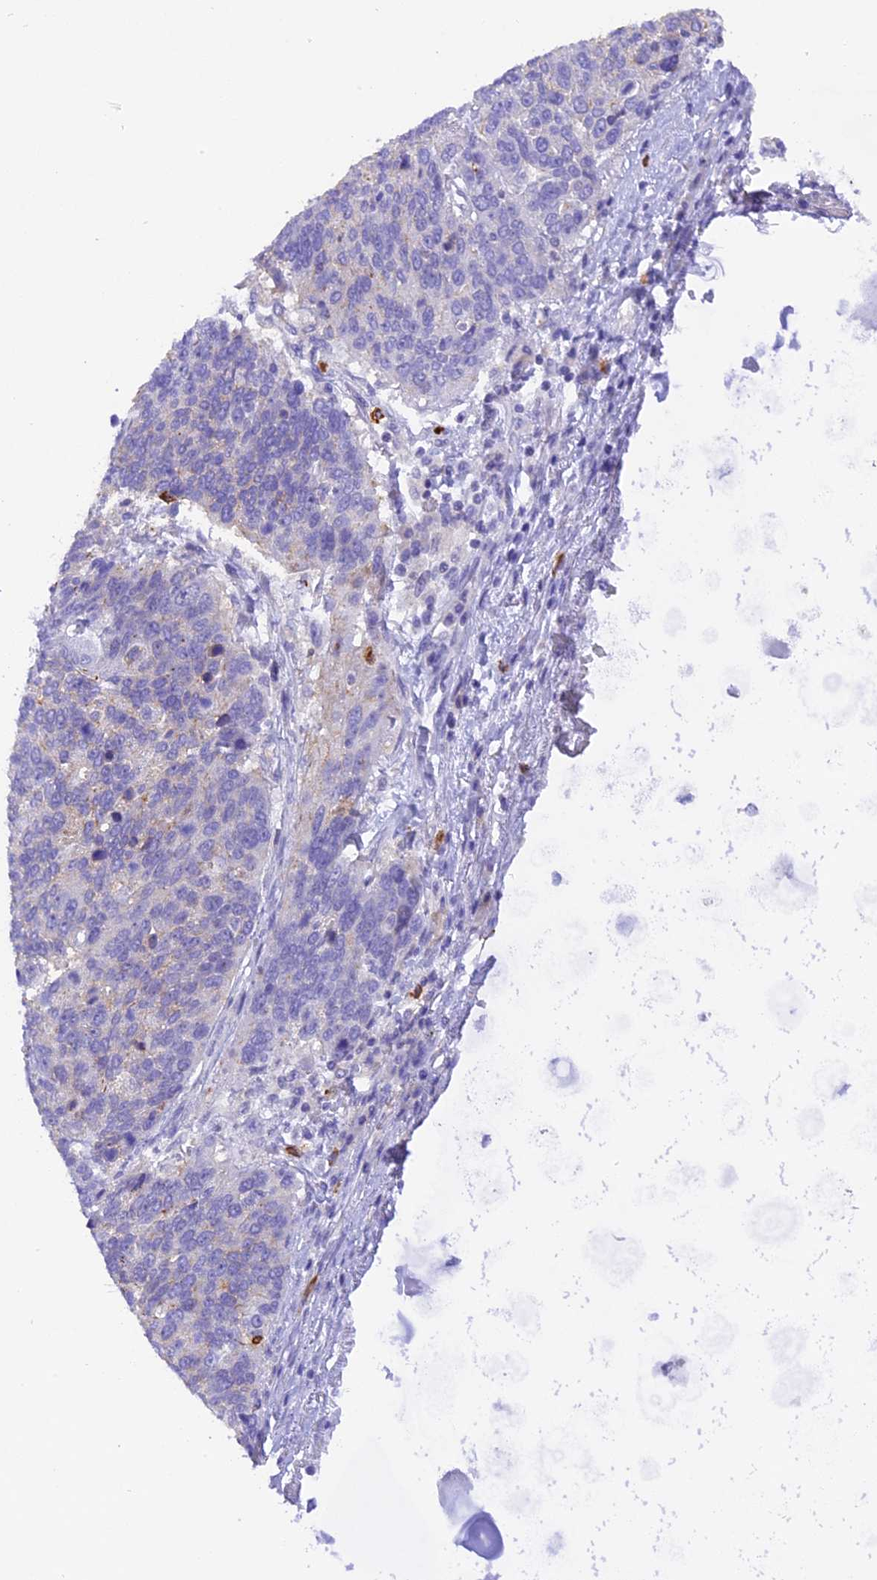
{"staining": {"intensity": "weak", "quantity": "<25%", "location": "cytoplasmic/membranous"}, "tissue": "lung cancer", "cell_type": "Tumor cells", "image_type": "cancer", "snomed": [{"axis": "morphology", "description": "Squamous cell carcinoma, NOS"}, {"axis": "topography", "description": "Lung"}], "caption": "Tumor cells show no significant expression in lung cancer.", "gene": "COL6A5", "patient": {"sex": "male", "age": 66}}